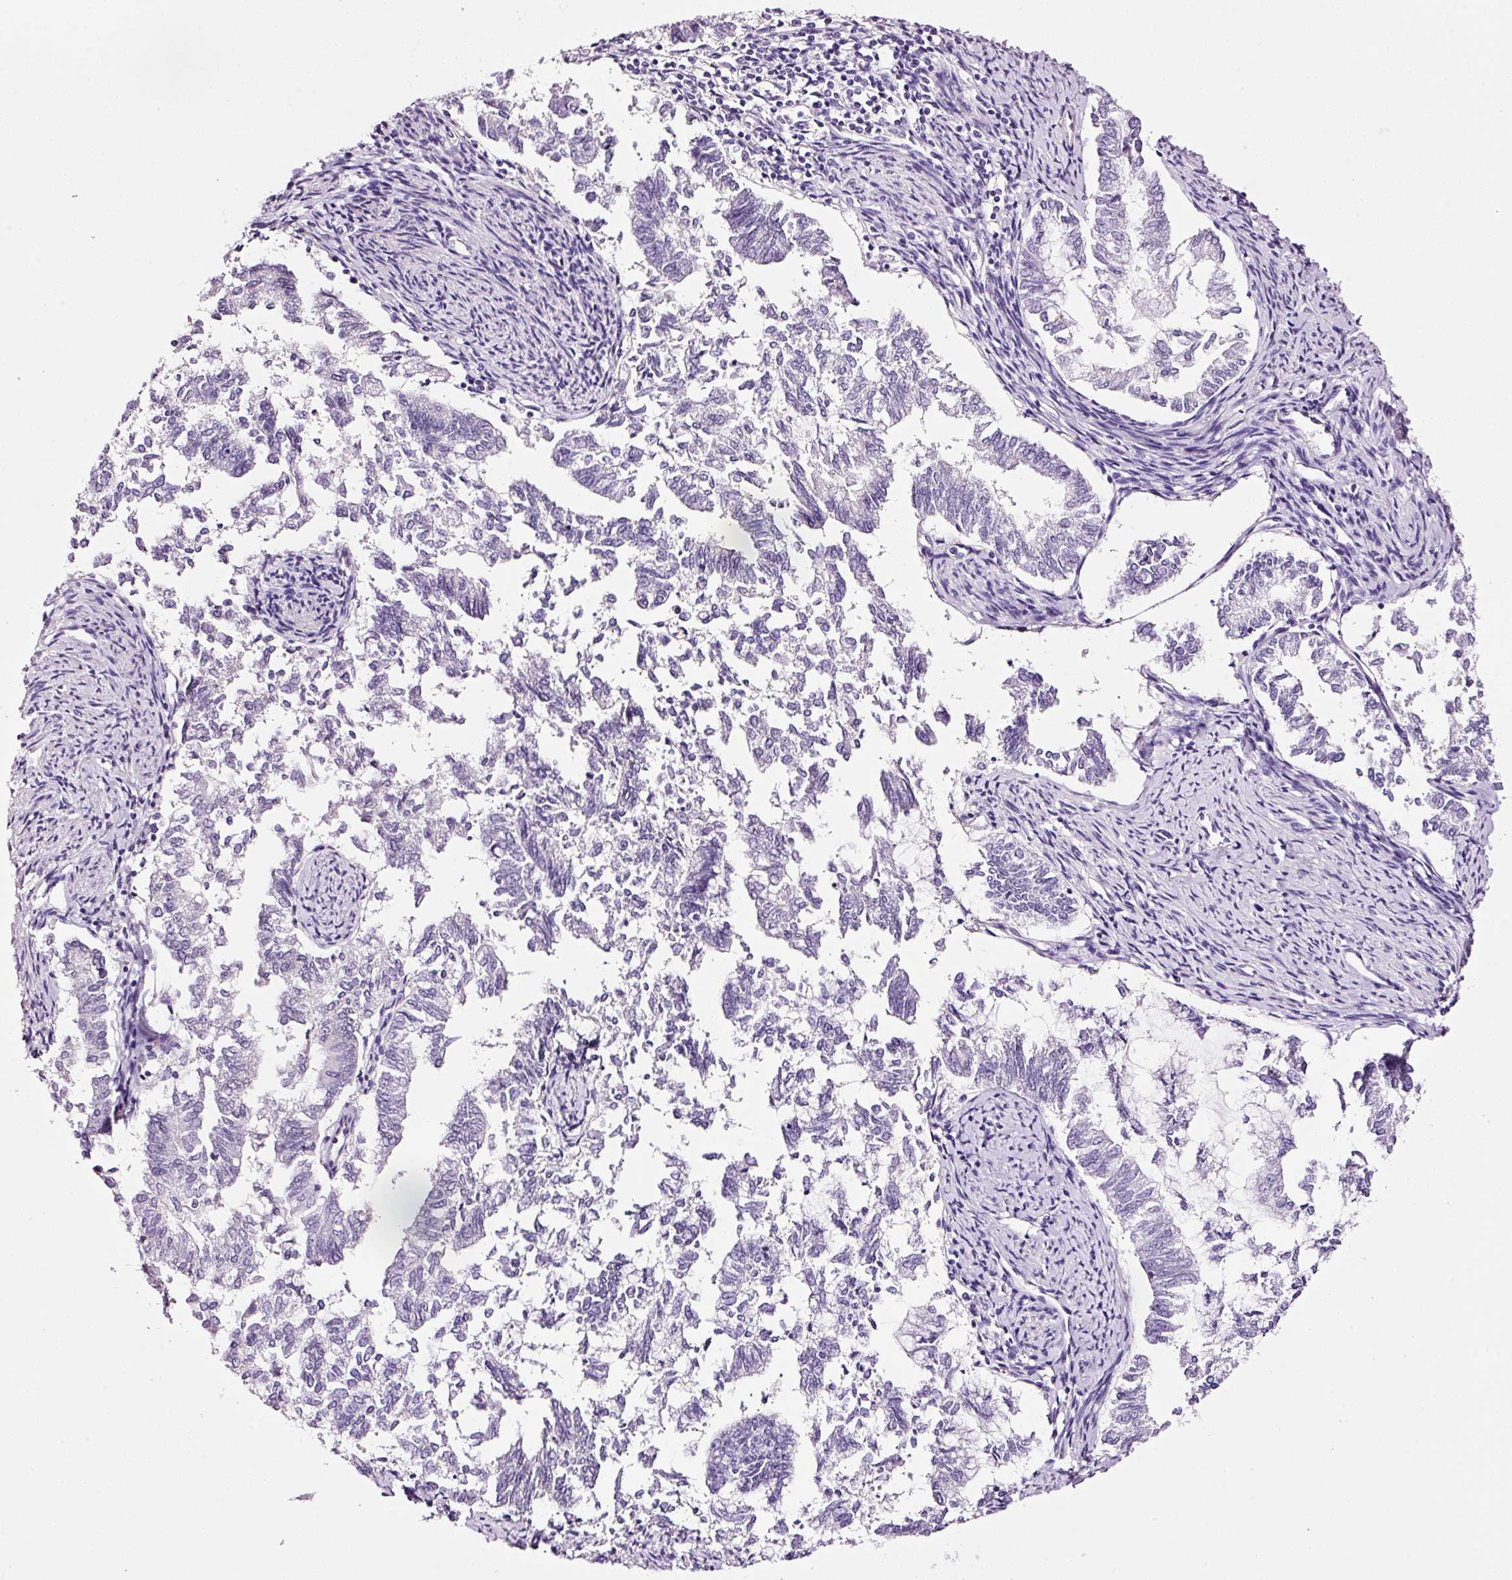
{"staining": {"intensity": "negative", "quantity": "none", "location": "none"}, "tissue": "endometrial cancer", "cell_type": "Tumor cells", "image_type": "cancer", "snomed": [{"axis": "morphology", "description": "Adenocarcinoma, NOS"}, {"axis": "topography", "description": "Endometrium"}], "caption": "Tumor cells show no significant protein staining in endometrial cancer (adenocarcinoma).", "gene": "RTF2", "patient": {"sex": "female", "age": 79}}